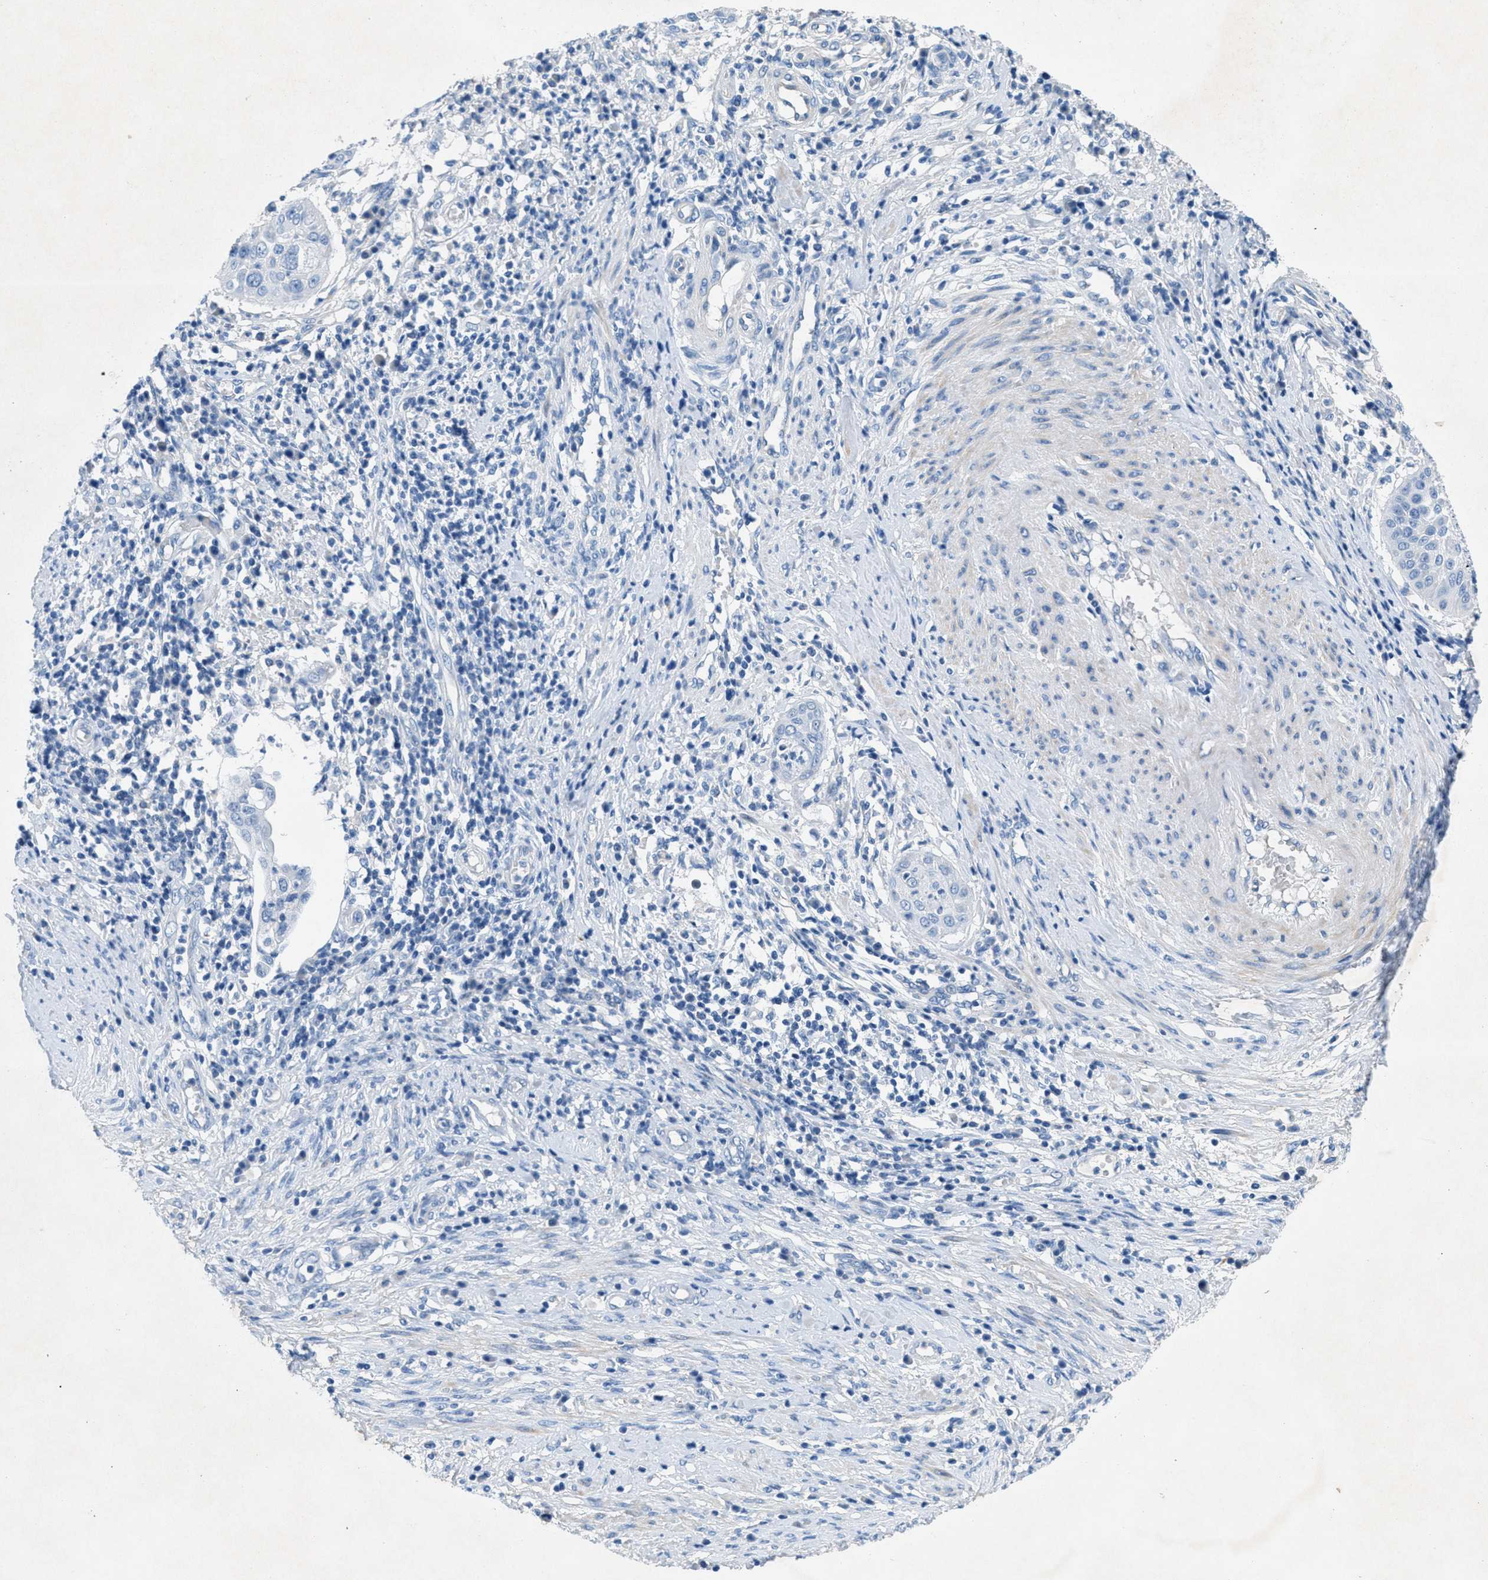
{"staining": {"intensity": "negative", "quantity": "none", "location": "none"}, "tissue": "cervical cancer", "cell_type": "Tumor cells", "image_type": "cancer", "snomed": [{"axis": "morphology", "description": "Normal tissue, NOS"}, {"axis": "morphology", "description": "Squamous cell carcinoma, NOS"}, {"axis": "topography", "description": "Cervix"}], "caption": "Immunohistochemical staining of human cervical cancer displays no significant staining in tumor cells.", "gene": "GALNT17", "patient": {"sex": "female", "age": 39}}